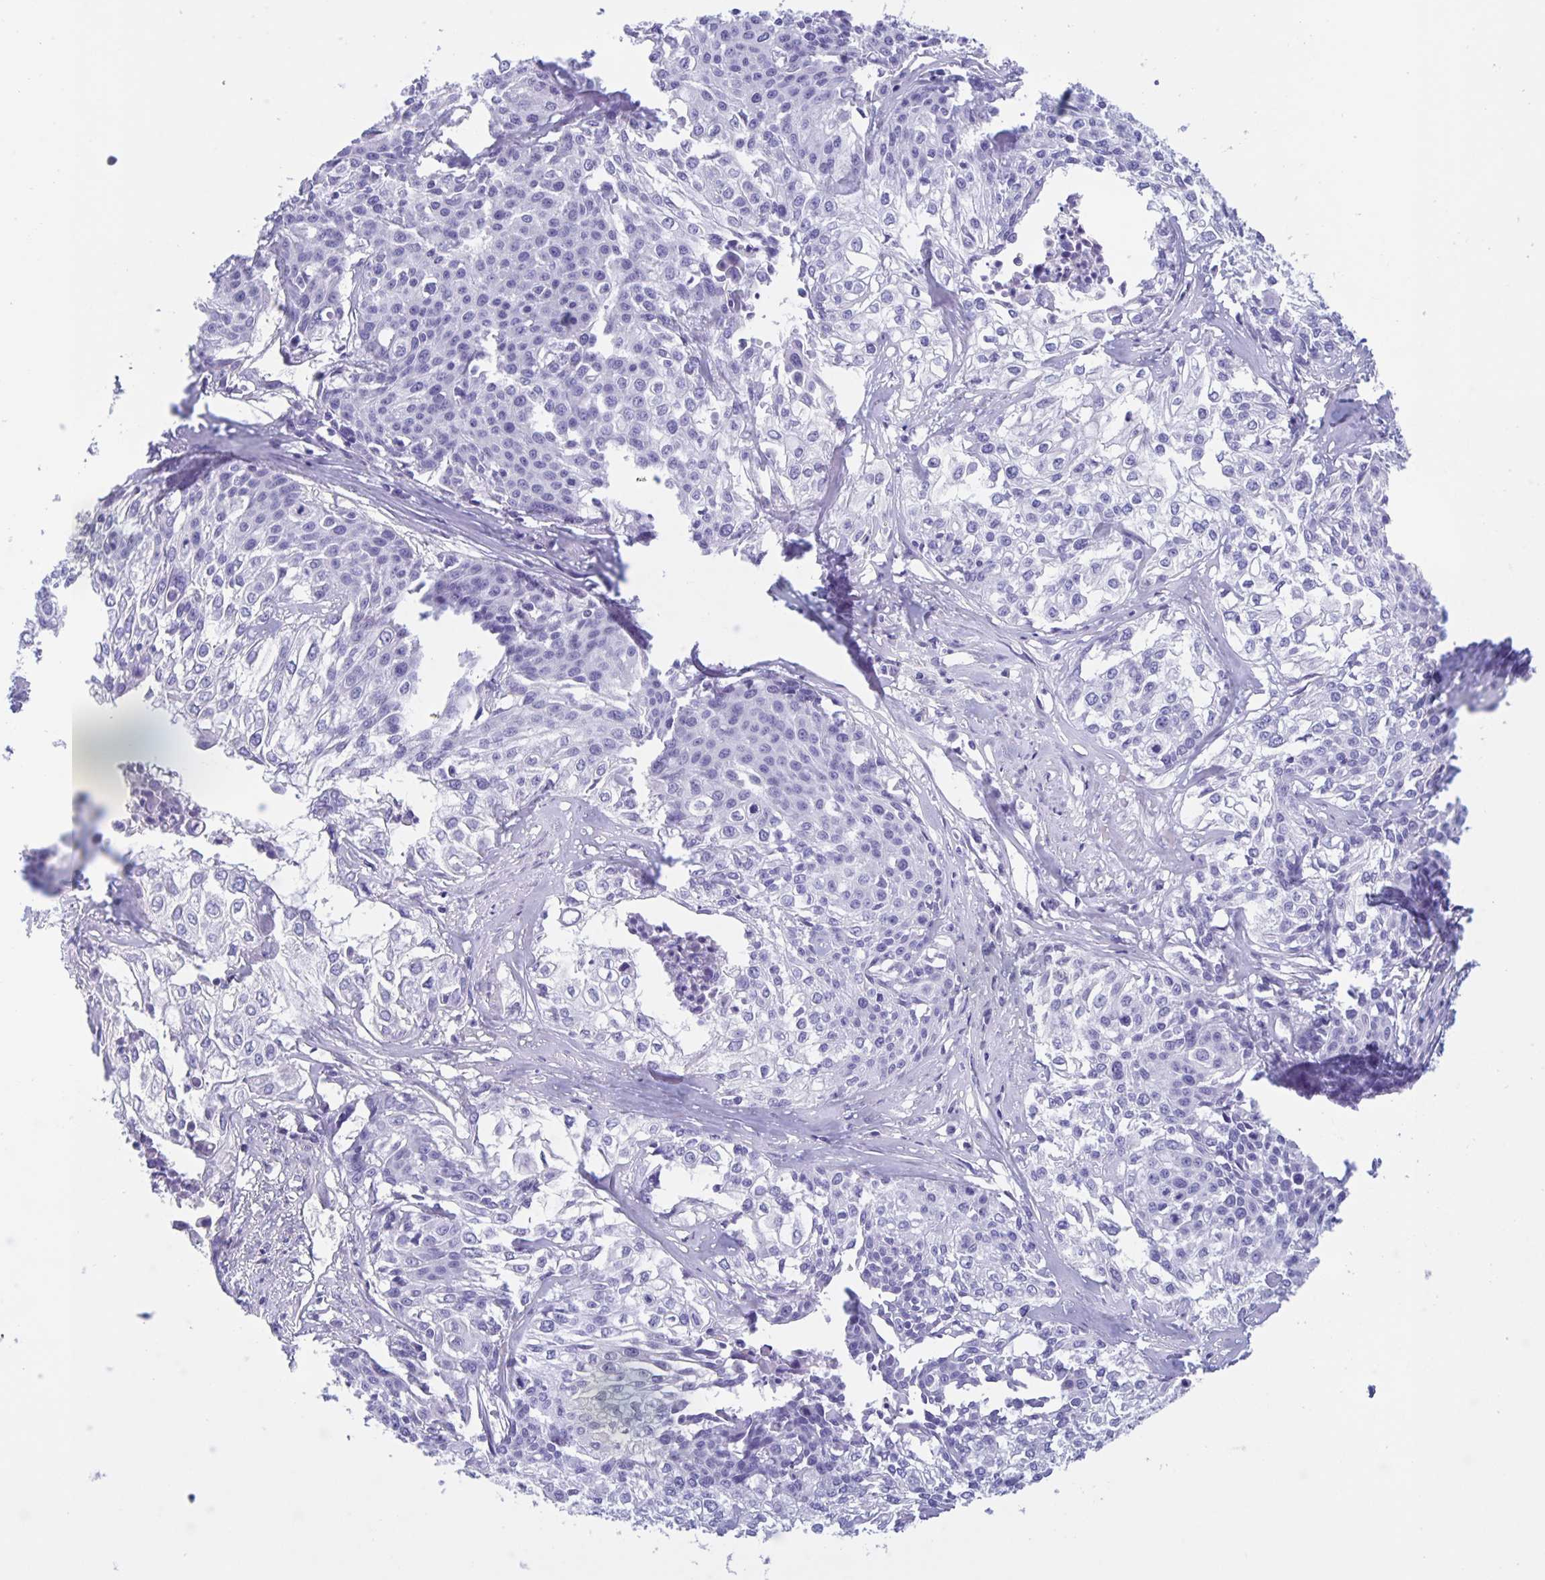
{"staining": {"intensity": "negative", "quantity": "none", "location": "none"}, "tissue": "cervical cancer", "cell_type": "Tumor cells", "image_type": "cancer", "snomed": [{"axis": "morphology", "description": "Squamous cell carcinoma, NOS"}, {"axis": "topography", "description": "Cervix"}], "caption": "A micrograph of human cervical squamous cell carcinoma is negative for staining in tumor cells. (Stains: DAB immunohistochemistry (IHC) with hematoxylin counter stain, Microscopy: brightfield microscopy at high magnification).", "gene": "DMBT1", "patient": {"sex": "female", "age": 39}}